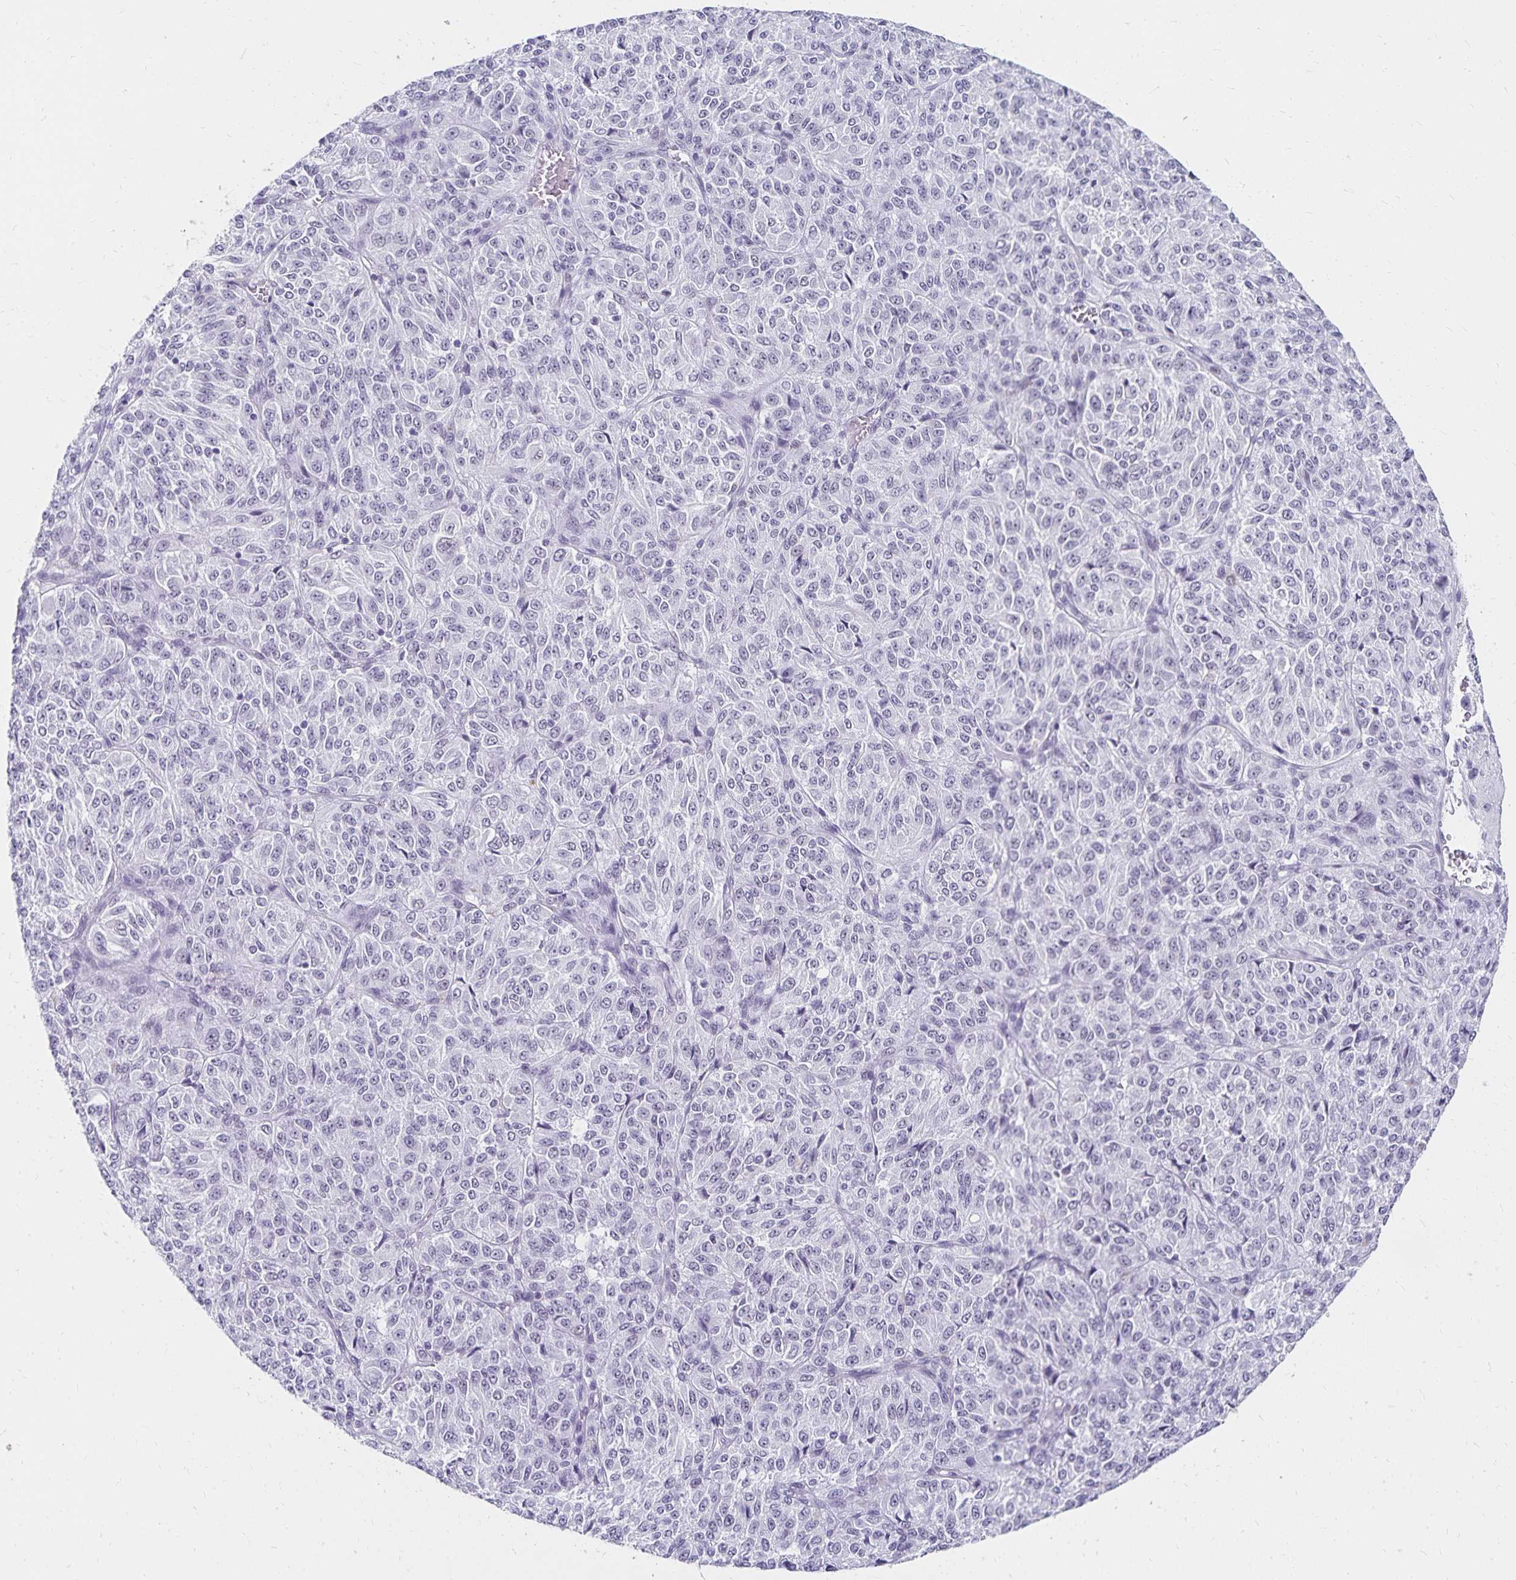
{"staining": {"intensity": "negative", "quantity": "none", "location": "none"}, "tissue": "melanoma", "cell_type": "Tumor cells", "image_type": "cancer", "snomed": [{"axis": "morphology", "description": "Malignant melanoma, Metastatic site"}, {"axis": "topography", "description": "Brain"}], "caption": "This is an immunohistochemistry micrograph of melanoma. There is no staining in tumor cells.", "gene": "C20orf85", "patient": {"sex": "female", "age": 56}}